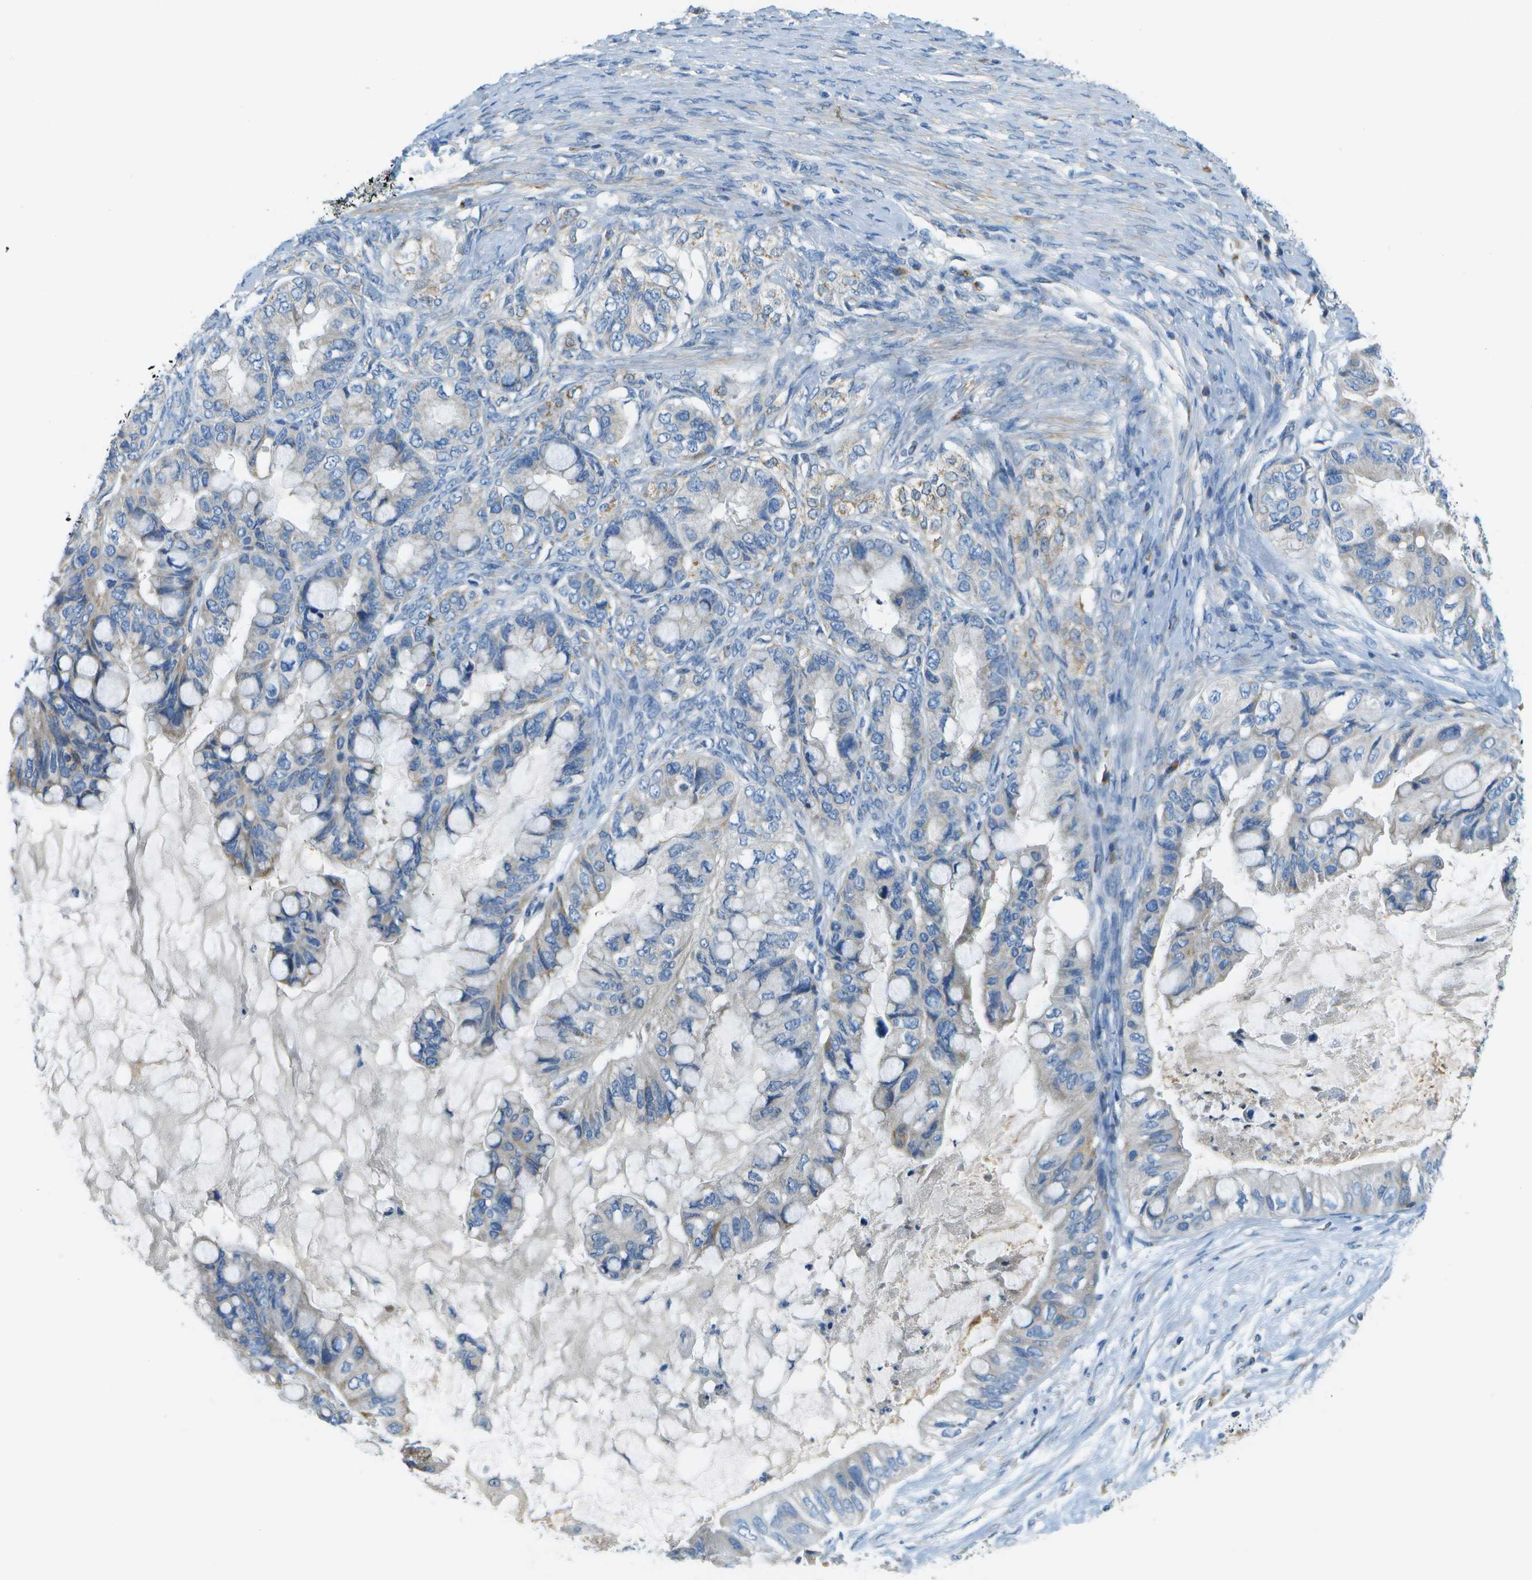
{"staining": {"intensity": "weak", "quantity": "<25%", "location": "cytoplasmic/membranous"}, "tissue": "ovarian cancer", "cell_type": "Tumor cells", "image_type": "cancer", "snomed": [{"axis": "morphology", "description": "Cystadenocarcinoma, mucinous, NOS"}, {"axis": "topography", "description": "Ovary"}], "caption": "There is no significant expression in tumor cells of ovarian cancer.", "gene": "PTGIS", "patient": {"sex": "female", "age": 80}}